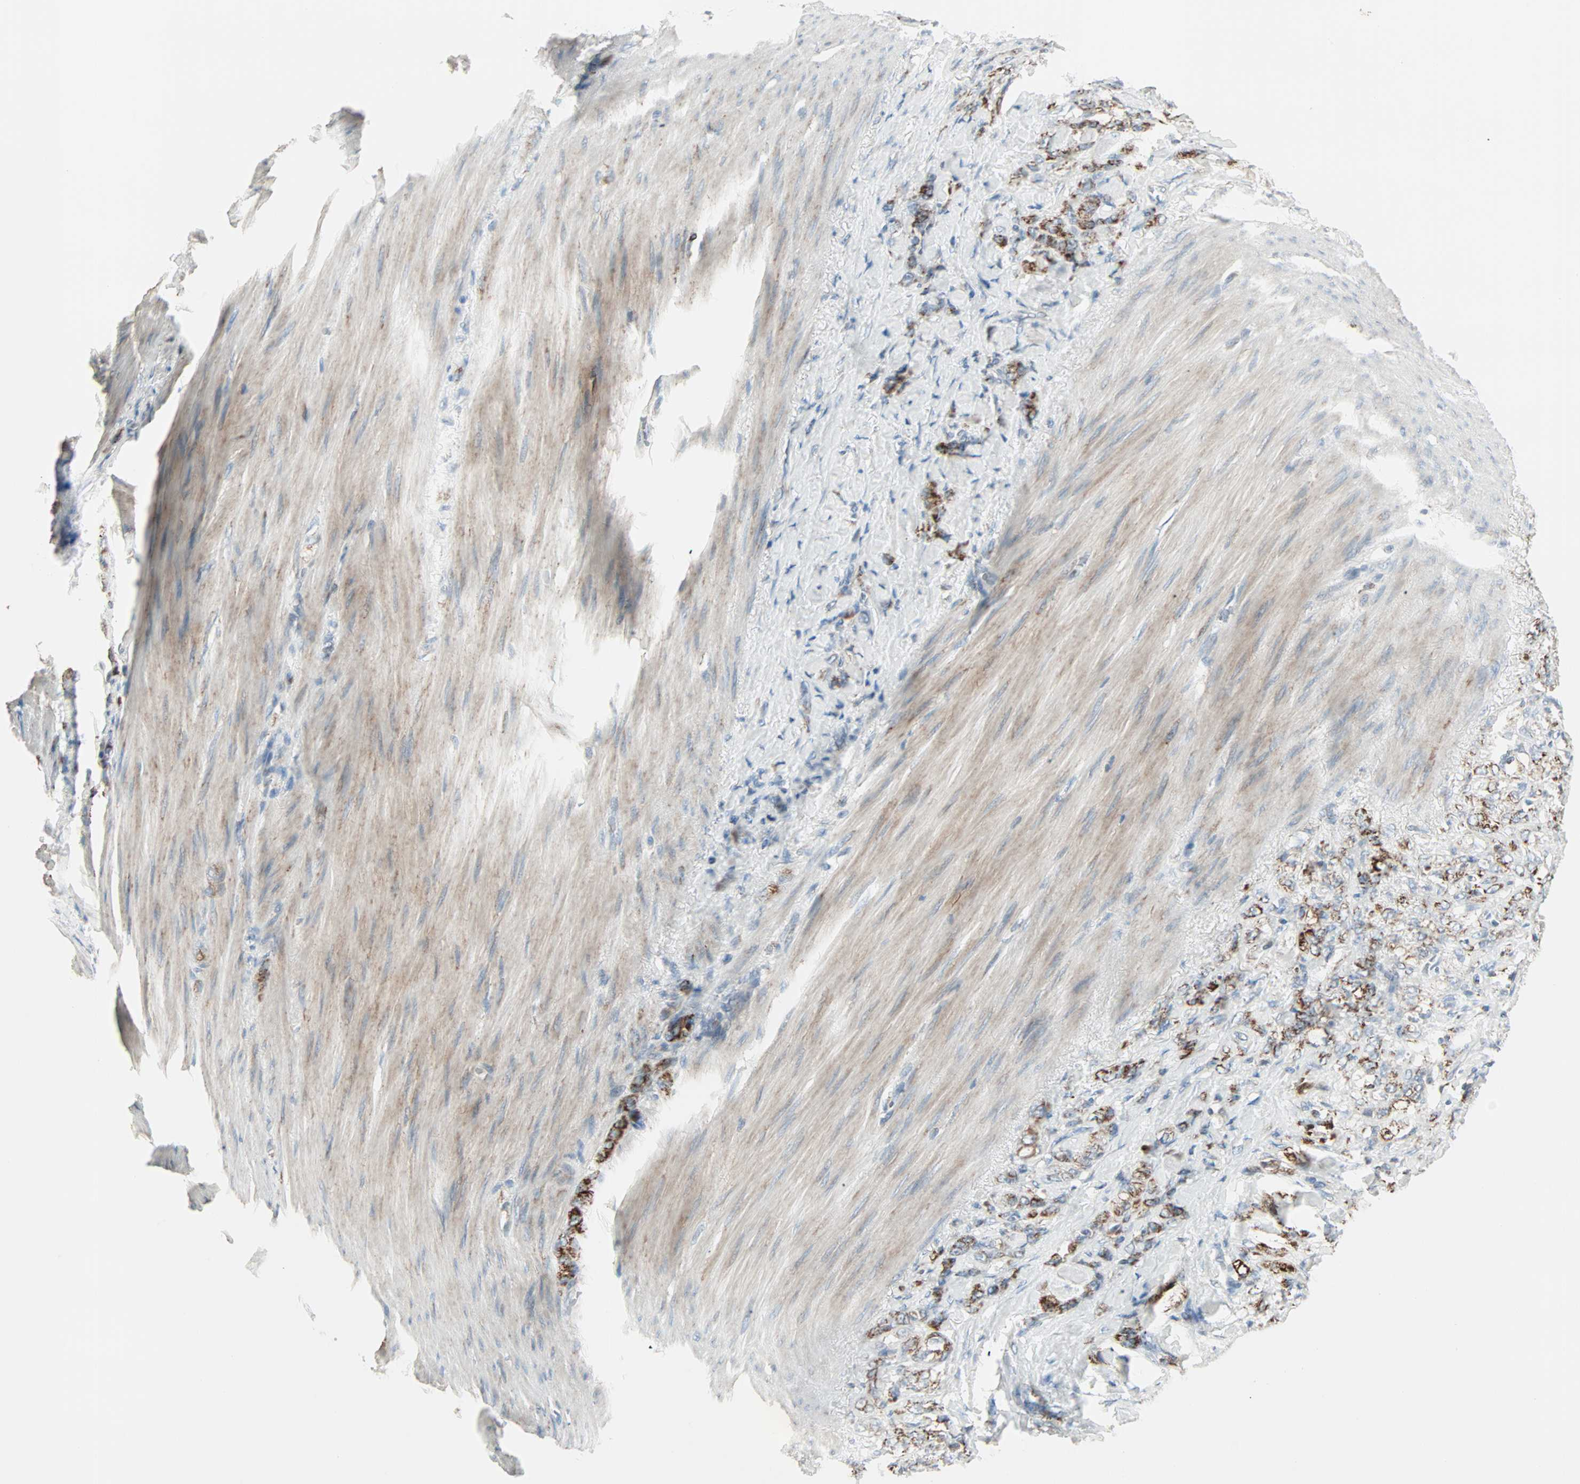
{"staining": {"intensity": "moderate", "quantity": "25%-75%", "location": "cytoplasmic/membranous"}, "tissue": "stomach cancer", "cell_type": "Tumor cells", "image_type": "cancer", "snomed": [{"axis": "morphology", "description": "Adenocarcinoma, NOS"}, {"axis": "topography", "description": "Stomach"}], "caption": "High-magnification brightfield microscopy of adenocarcinoma (stomach) stained with DAB (brown) and counterstained with hematoxylin (blue). tumor cells exhibit moderate cytoplasmic/membranous positivity is appreciated in about25%-75% of cells.", "gene": "IDH2", "patient": {"sex": "male", "age": 82}}